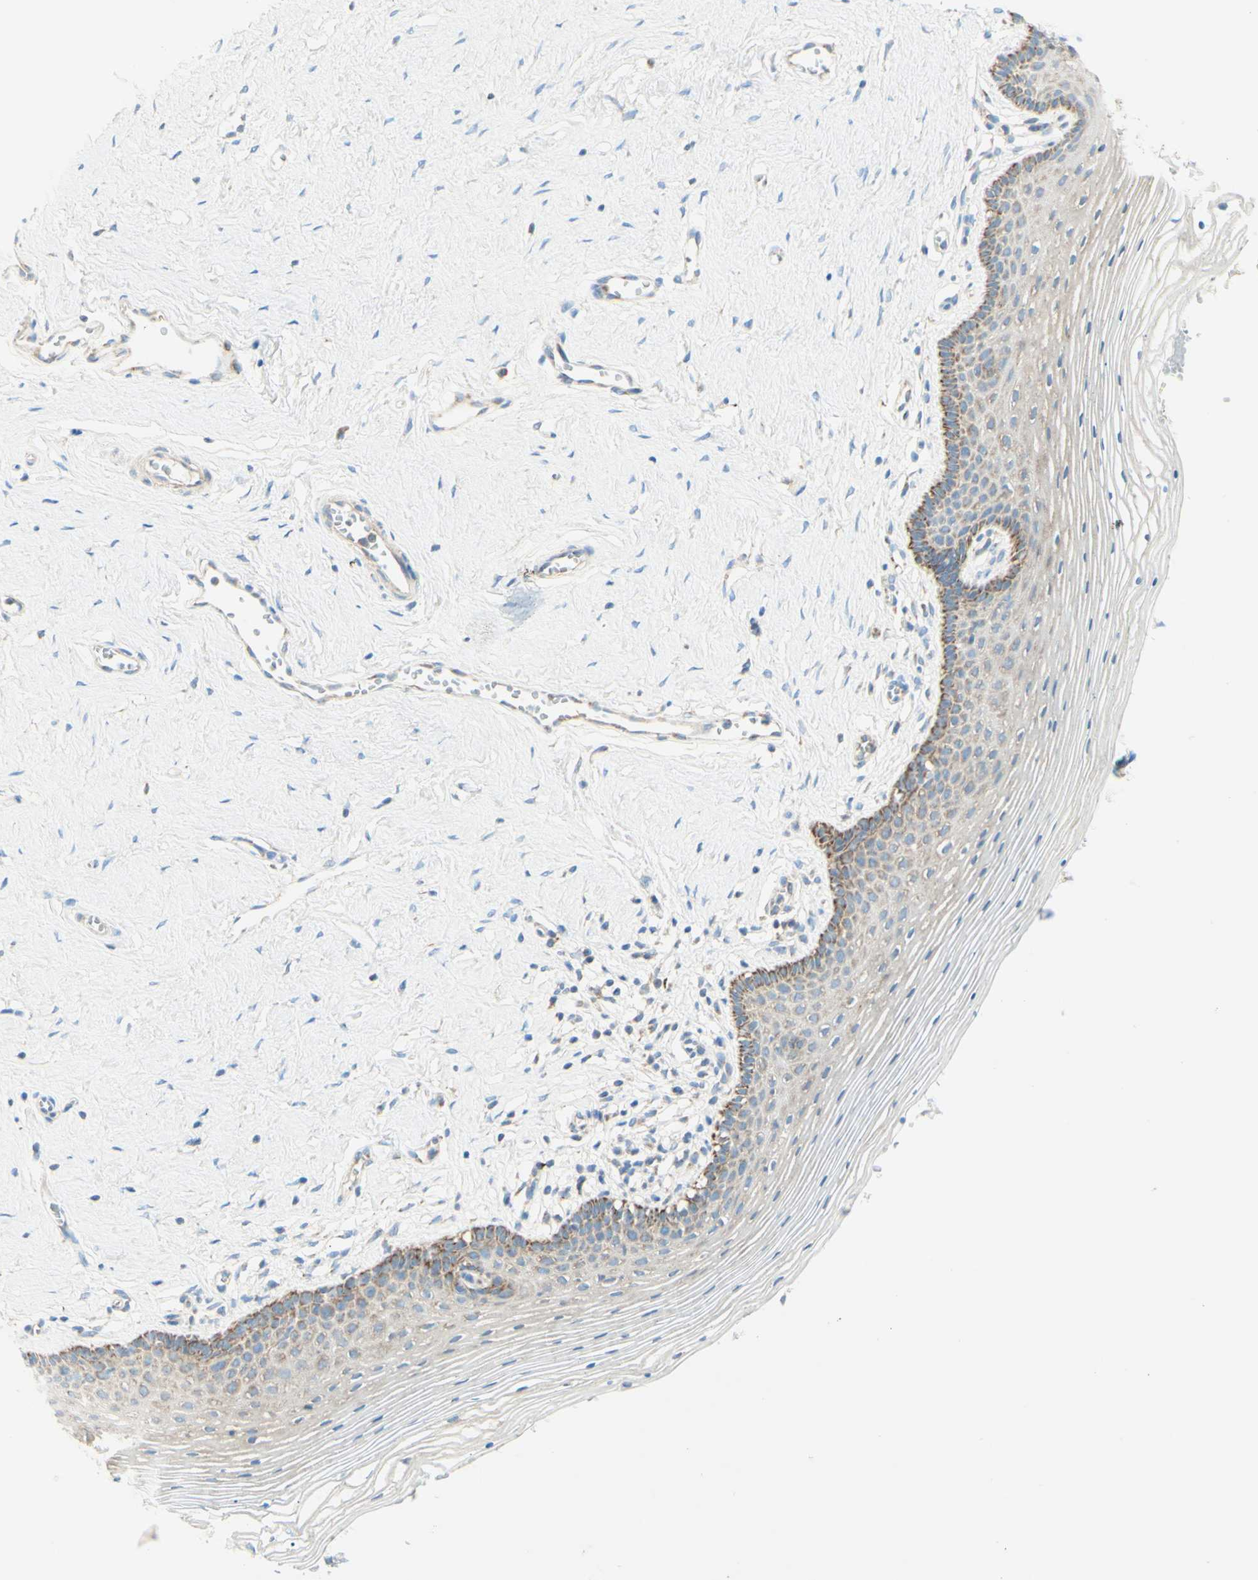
{"staining": {"intensity": "moderate", "quantity": "<25%", "location": "cytoplasmic/membranous"}, "tissue": "vagina", "cell_type": "Squamous epithelial cells", "image_type": "normal", "snomed": [{"axis": "morphology", "description": "Normal tissue, NOS"}, {"axis": "topography", "description": "Vagina"}], "caption": "Squamous epithelial cells demonstrate low levels of moderate cytoplasmic/membranous positivity in approximately <25% of cells in benign human vagina. (DAB (3,3'-diaminobenzidine) = brown stain, brightfield microscopy at high magnification).", "gene": "ARMC10", "patient": {"sex": "female", "age": 32}}